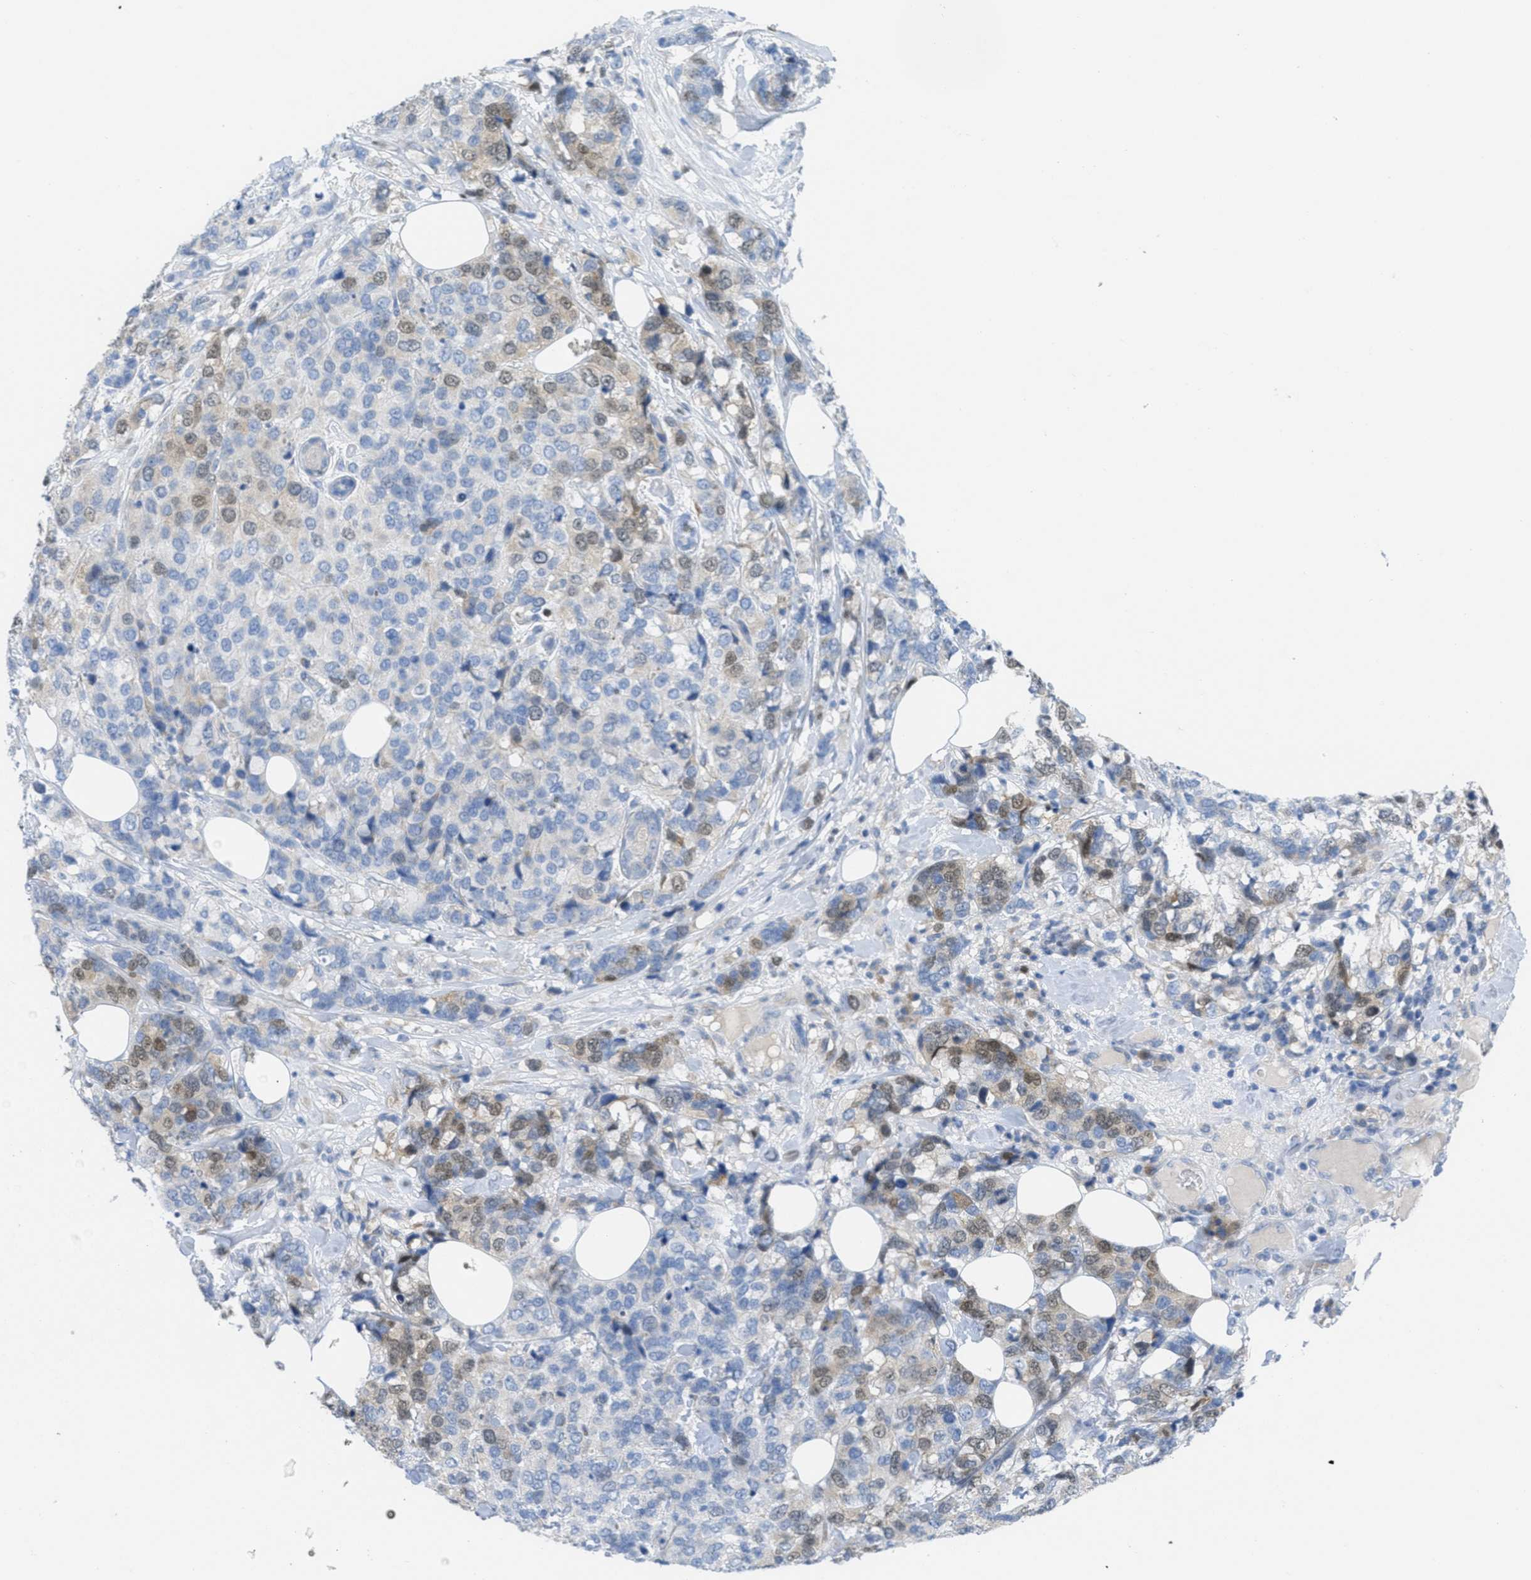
{"staining": {"intensity": "moderate", "quantity": "25%-75%", "location": "cytoplasmic/membranous,nuclear"}, "tissue": "breast cancer", "cell_type": "Tumor cells", "image_type": "cancer", "snomed": [{"axis": "morphology", "description": "Lobular carcinoma"}, {"axis": "topography", "description": "Breast"}], "caption": "Breast cancer (lobular carcinoma) stained for a protein demonstrates moderate cytoplasmic/membranous and nuclear positivity in tumor cells. Ihc stains the protein of interest in brown and the nuclei are stained blue.", "gene": "ORC6", "patient": {"sex": "female", "age": 59}}